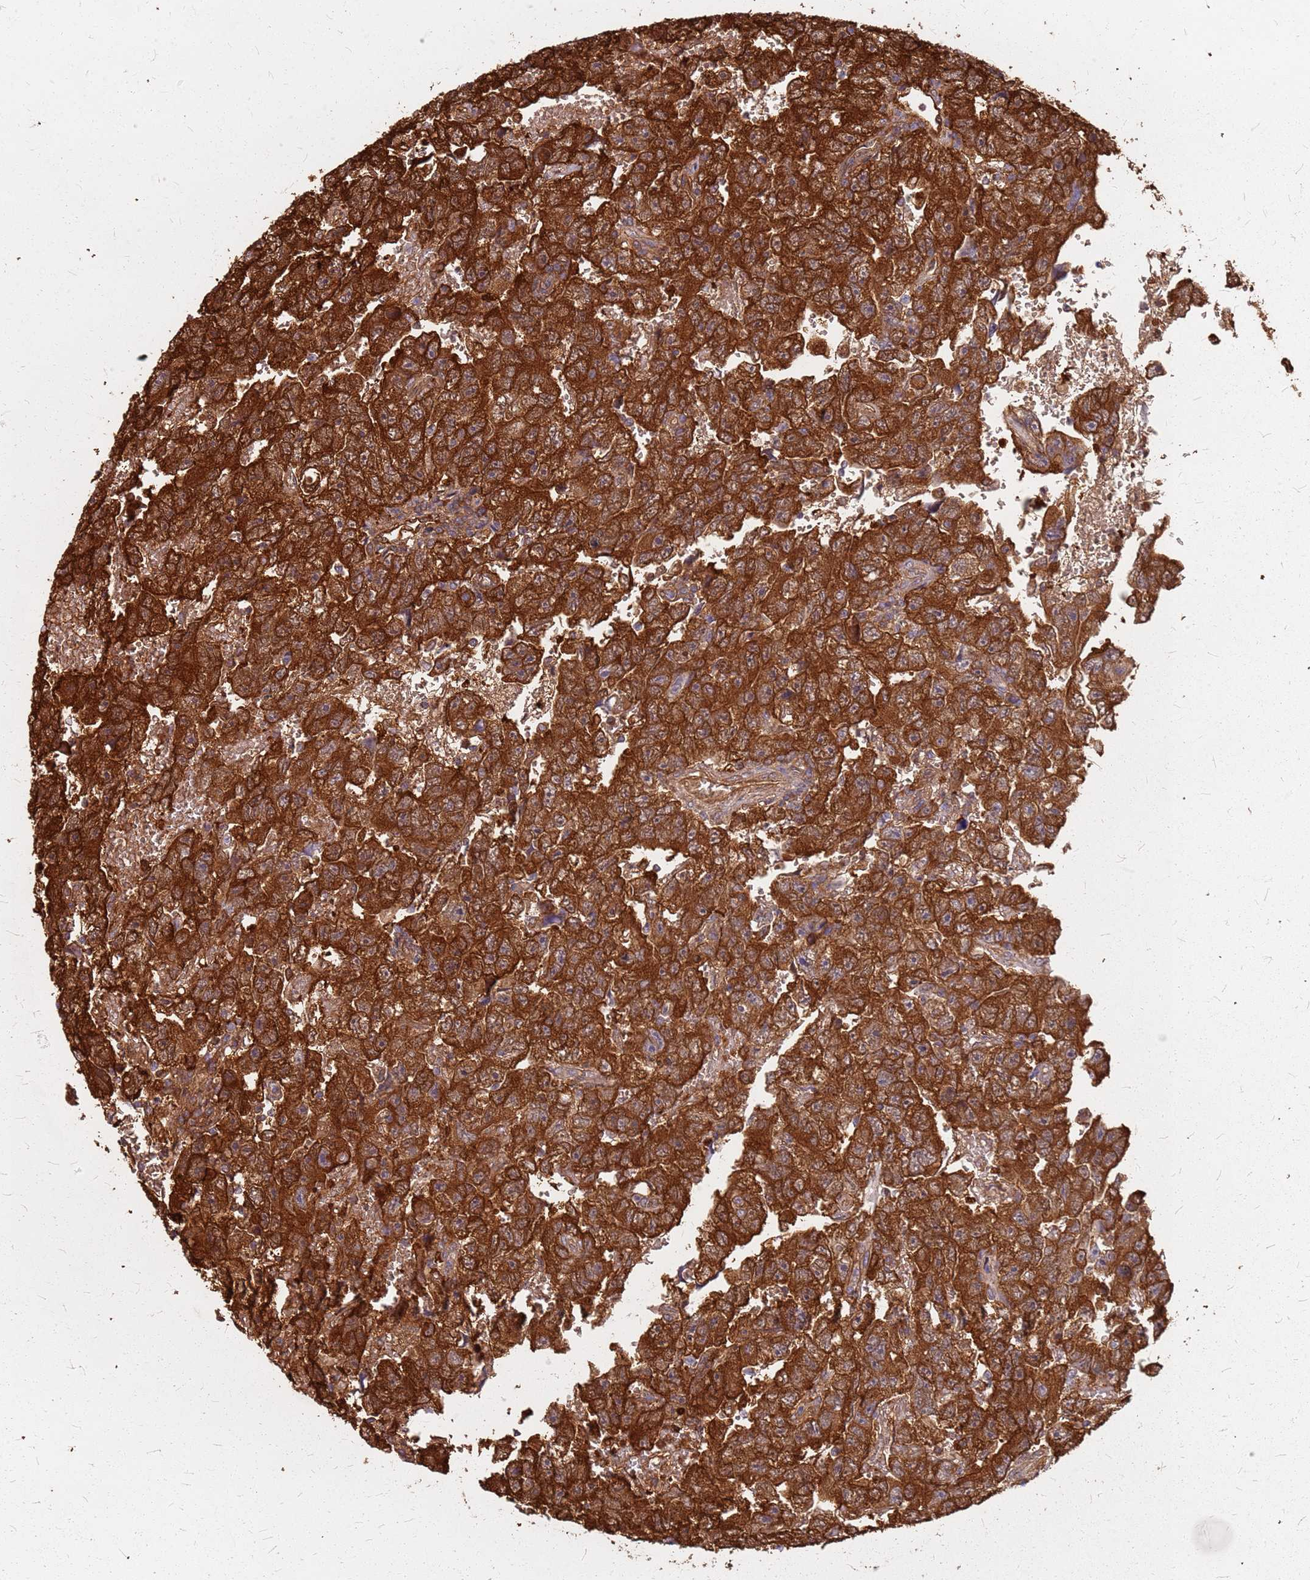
{"staining": {"intensity": "strong", "quantity": ">75%", "location": "cytoplasmic/membranous"}, "tissue": "testis cancer", "cell_type": "Tumor cells", "image_type": "cancer", "snomed": [{"axis": "morphology", "description": "Carcinoma, Embryonal, NOS"}, {"axis": "topography", "description": "Testis"}], "caption": "This is an image of IHC staining of embryonal carcinoma (testis), which shows strong positivity in the cytoplasmic/membranous of tumor cells.", "gene": "HDX", "patient": {"sex": "male", "age": 45}}